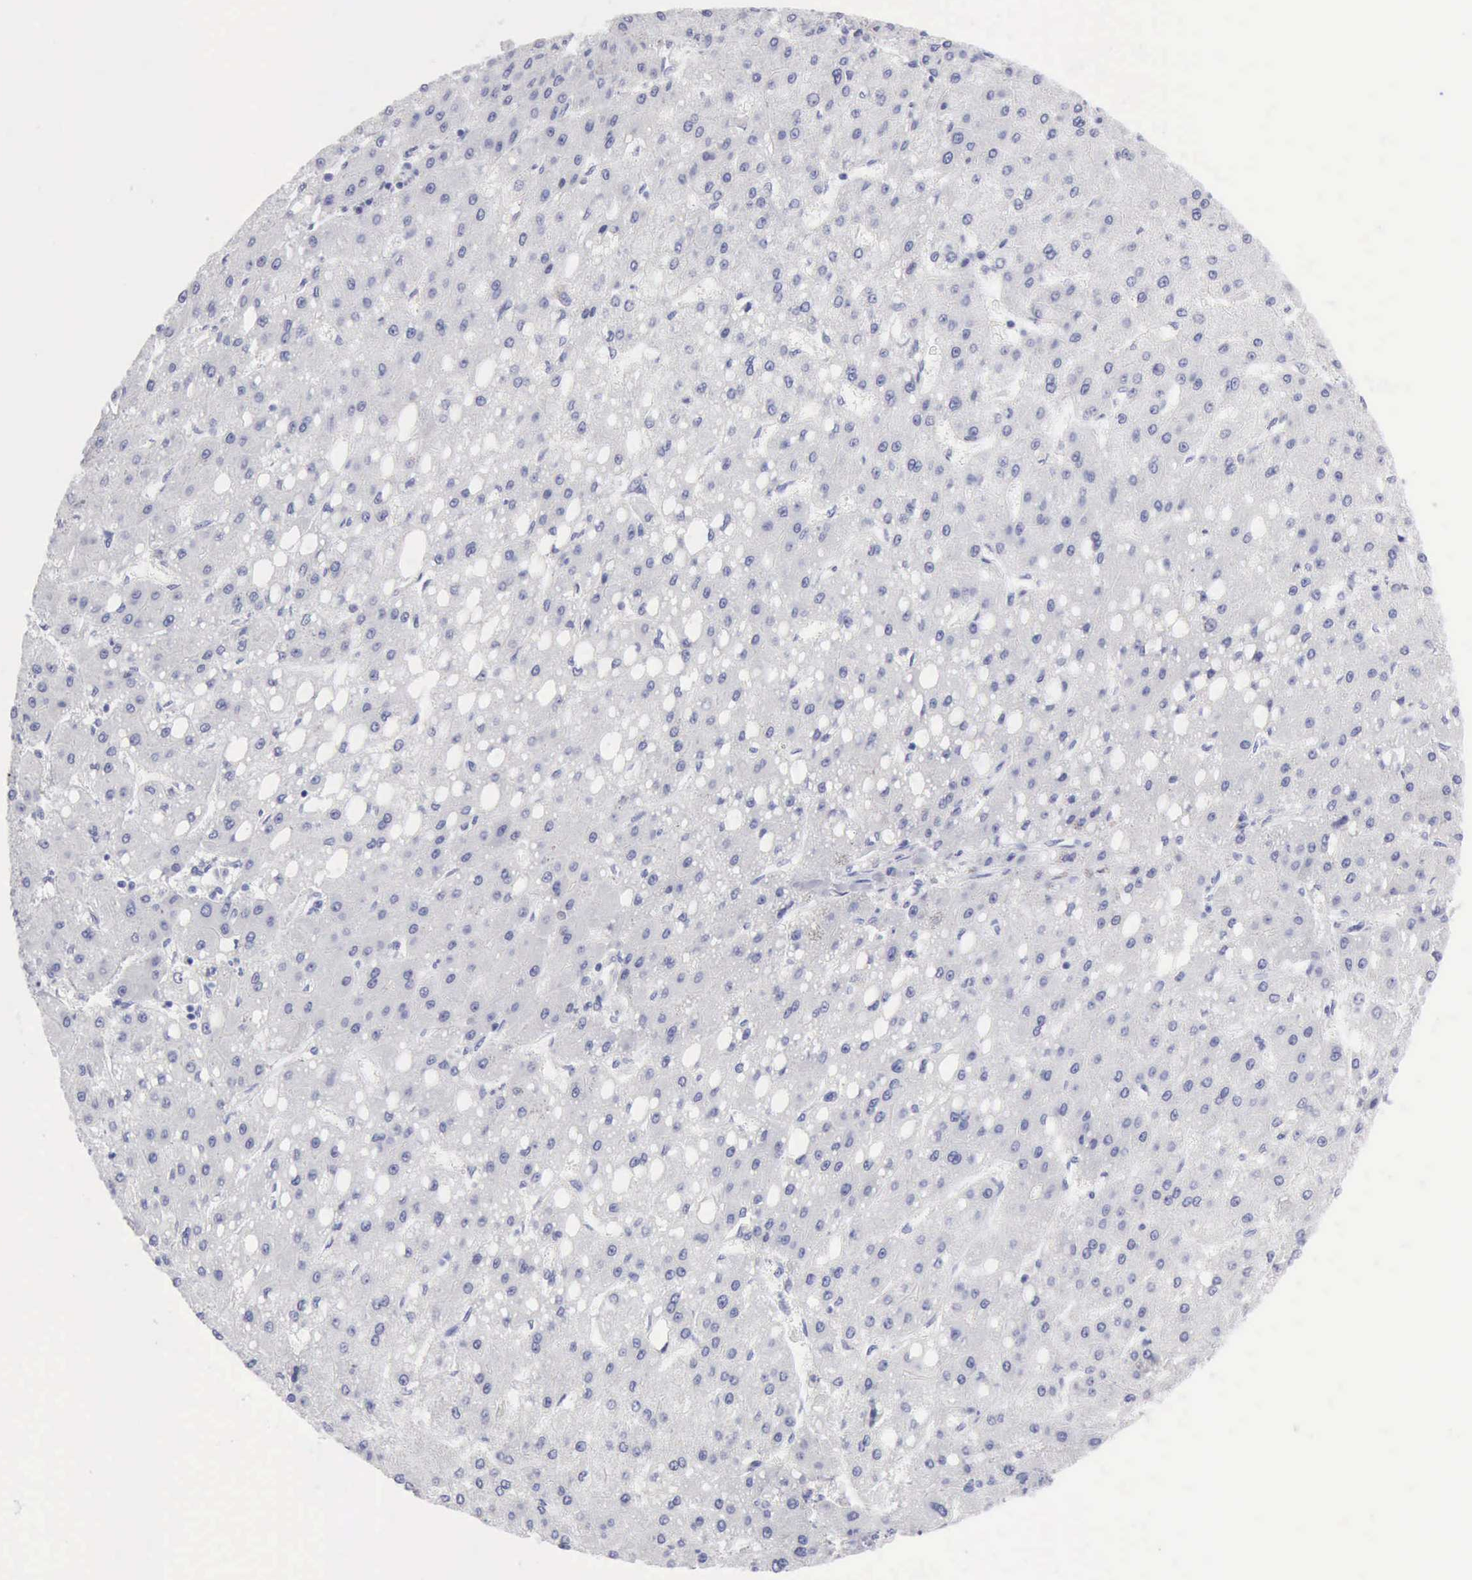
{"staining": {"intensity": "negative", "quantity": "none", "location": "none"}, "tissue": "liver cancer", "cell_type": "Tumor cells", "image_type": "cancer", "snomed": [{"axis": "morphology", "description": "Carcinoma, Hepatocellular, NOS"}, {"axis": "topography", "description": "Liver"}], "caption": "High magnification brightfield microscopy of liver cancer stained with DAB (3,3'-diaminobenzidine) (brown) and counterstained with hematoxylin (blue): tumor cells show no significant expression.", "gene": "ANGEL1", "patient": {"sex": "female", "age": 52}}